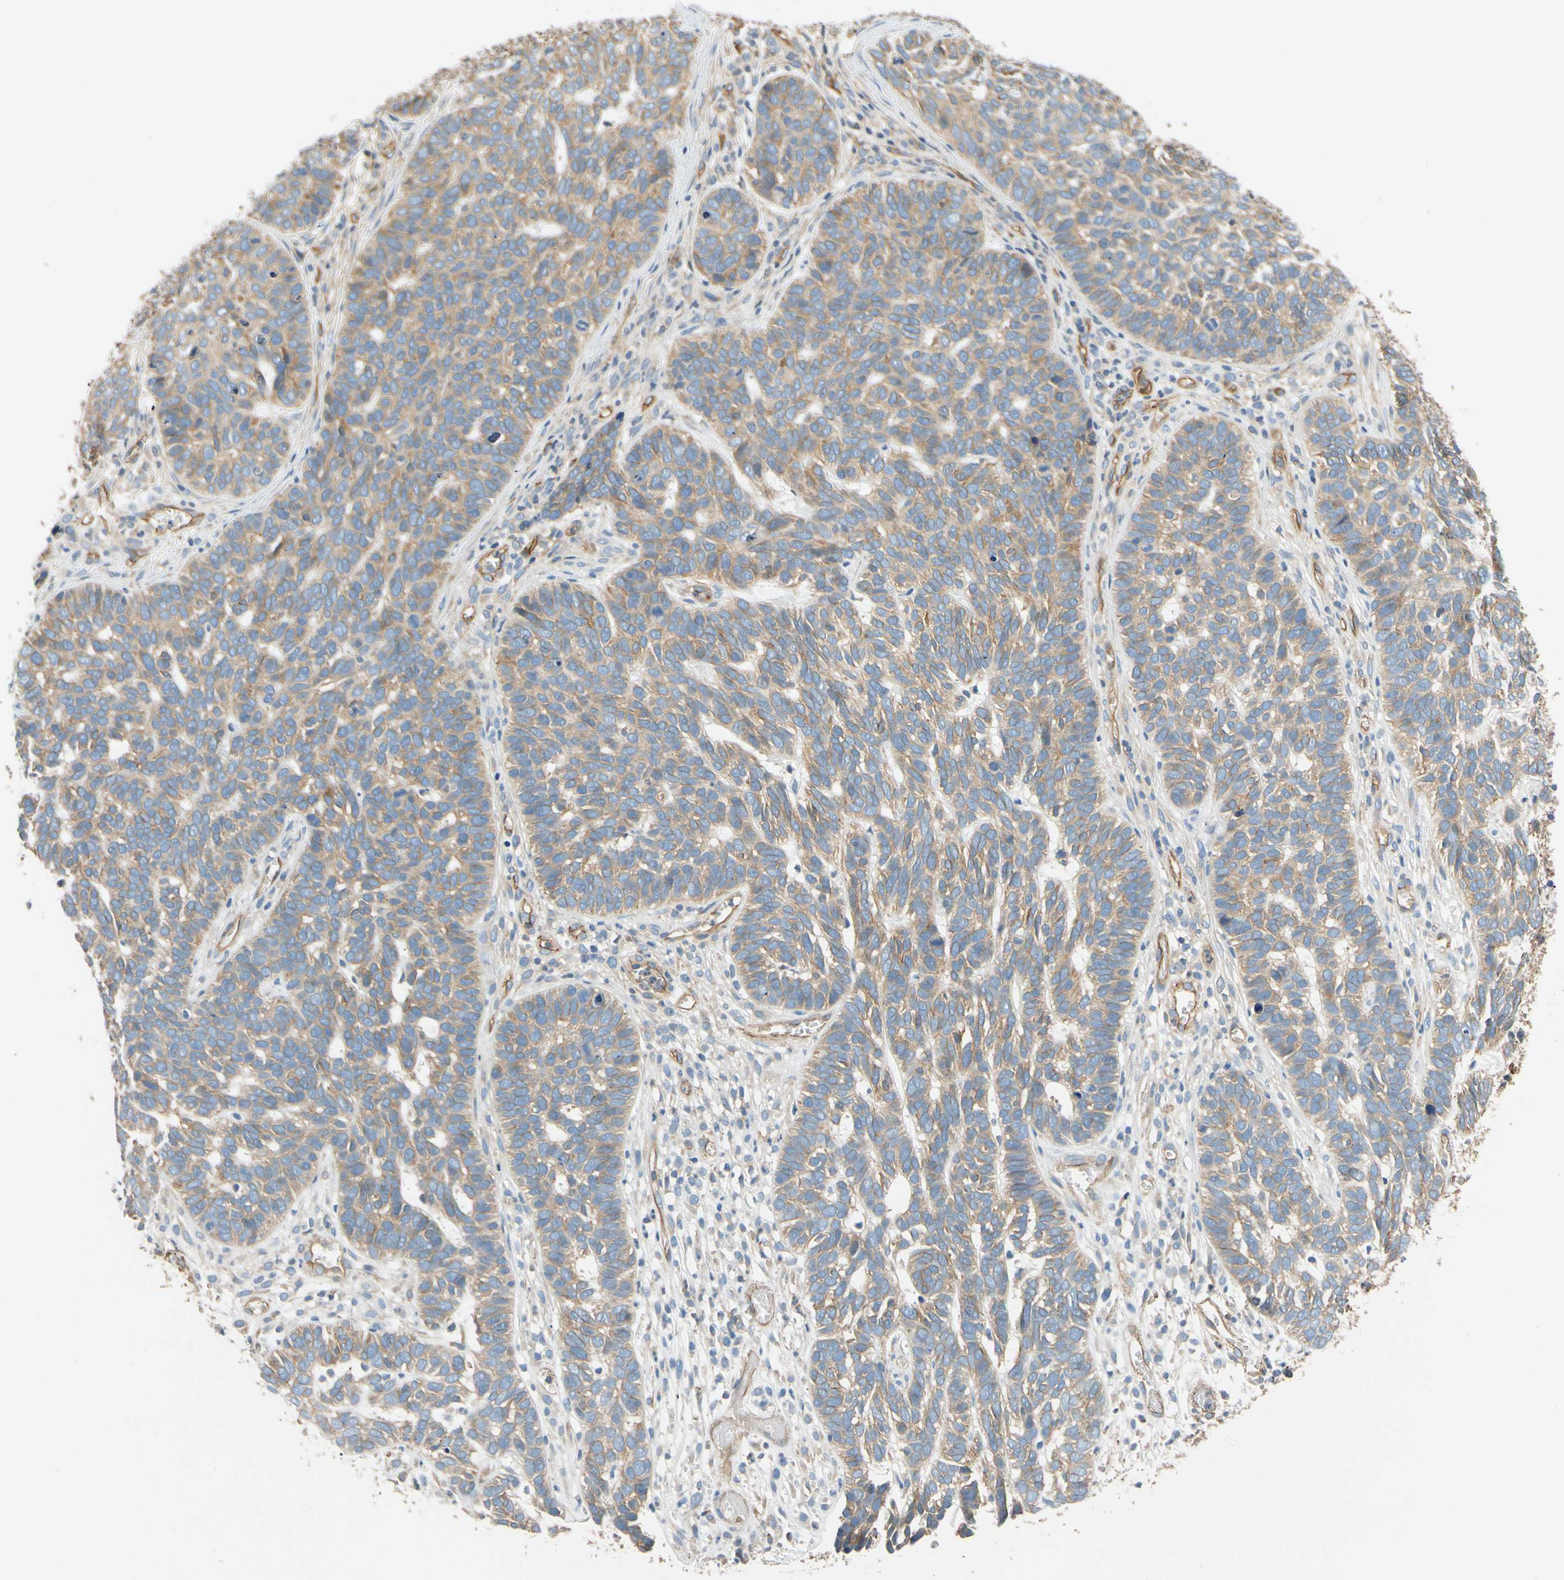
{"staining": {"intensity": "weak", "quantity": "25%-75%", "location": "cytoplasmic/membranous"}, "tissue": "skin cancer", "cell_type": "Tumor cells", "image_type": "cancer", "snomed": [{"axis": "morphology", "description": "Basal cell carcinoma"}, {"axis": "topography", "description": "Skin"}], "caption": "IHC (DAB) staining of skin cancer (basal cell carcinoma) reveals weak cytoplasmic/membranous protein staining in approximately 25%-75% of tumor cells.", "gene": "SPTAN1", "patient": {"sex": "male", "age": 87}}